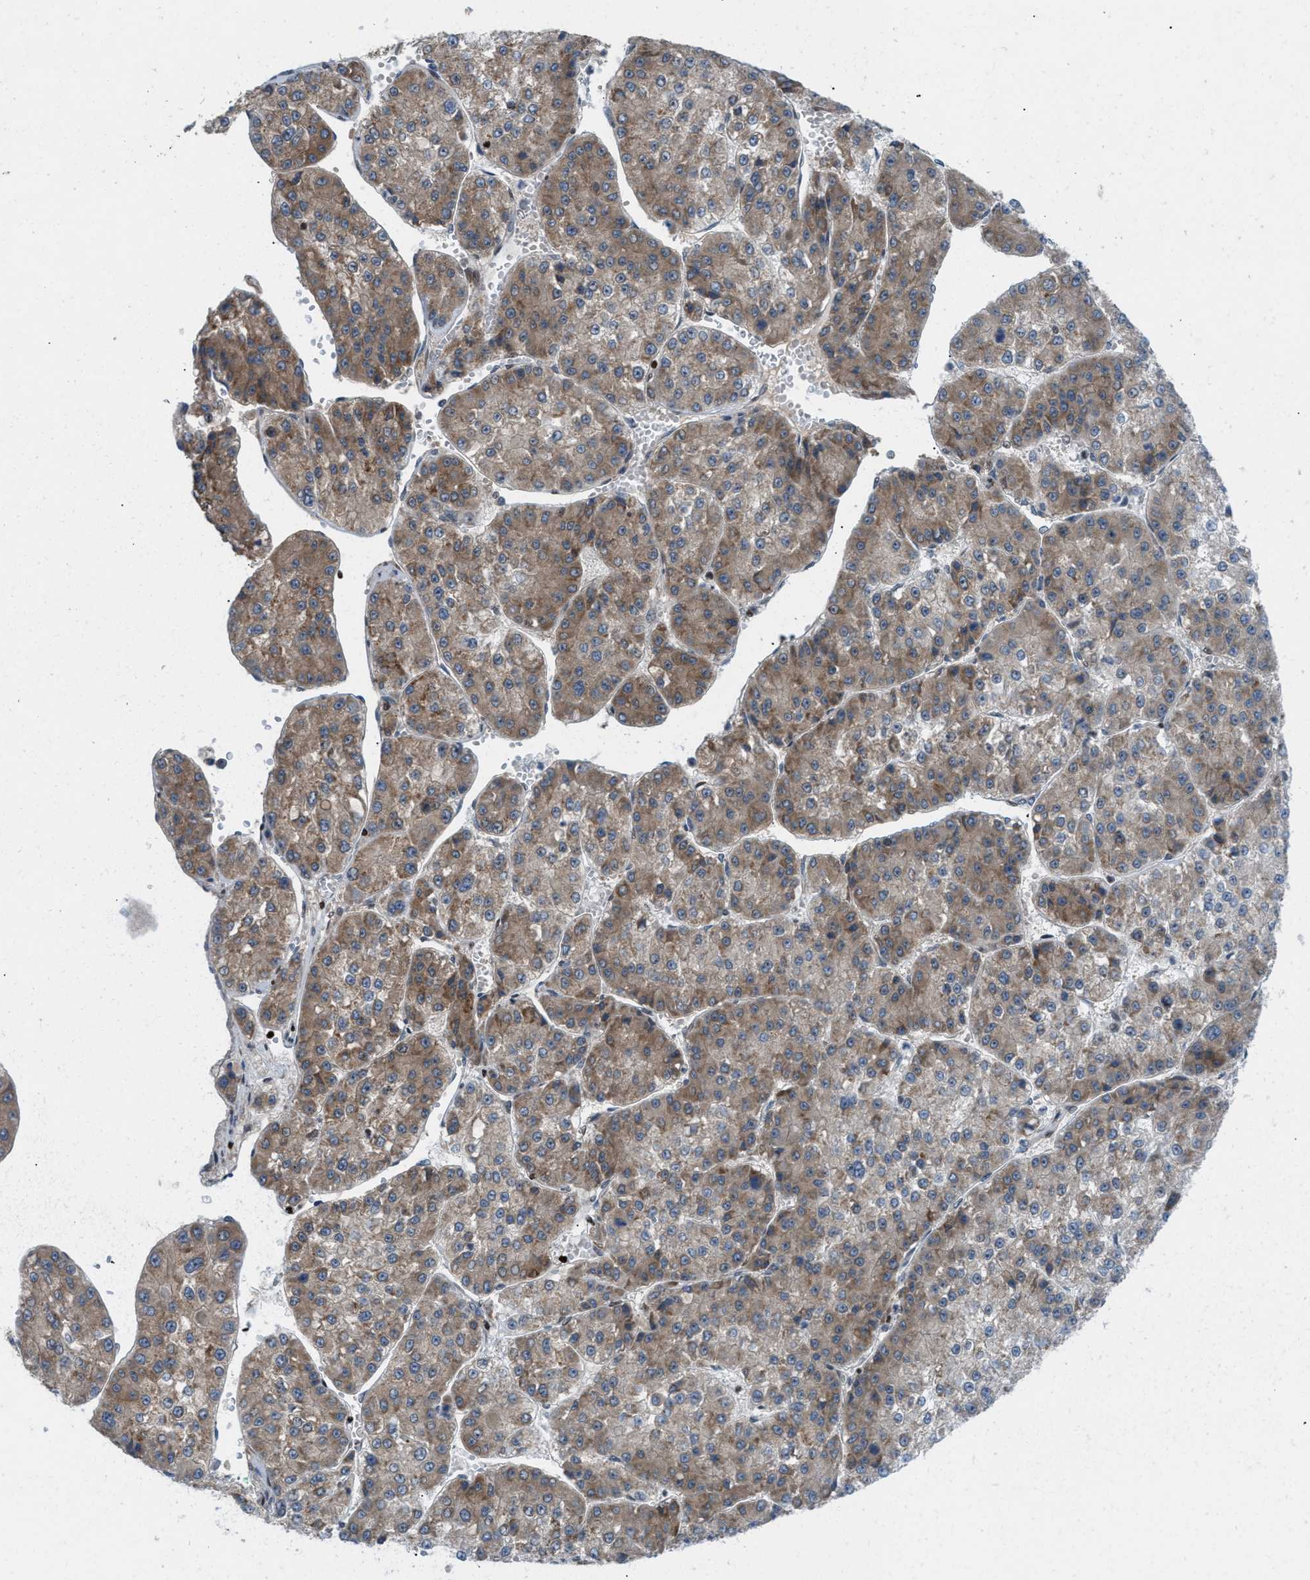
{"staining": {"intensity": "moderate", "quantity": ">75%", "location": "cytoplasmic/membranous"}, "tissue": "liver cancer", "cell_type": "Tumor cells", "image_type": "cancer", "snomed": [{"axis": "morphology", "description": "Carcinoma, Hepatocellular, NOS"}, {"axis": "topography", "description": "Liver"}], "caption": "Hepatocellular carcinoma (liver) was stained to show a protein in brown. There is medium levels of moderate cytoplasmic/membranous staining in about >75% of tumor cells. (DAB = brown stain, brightfield microscopy at high magnification).", "gene": "ZNF276", "patient": {"sex": "female", "age": 73}}